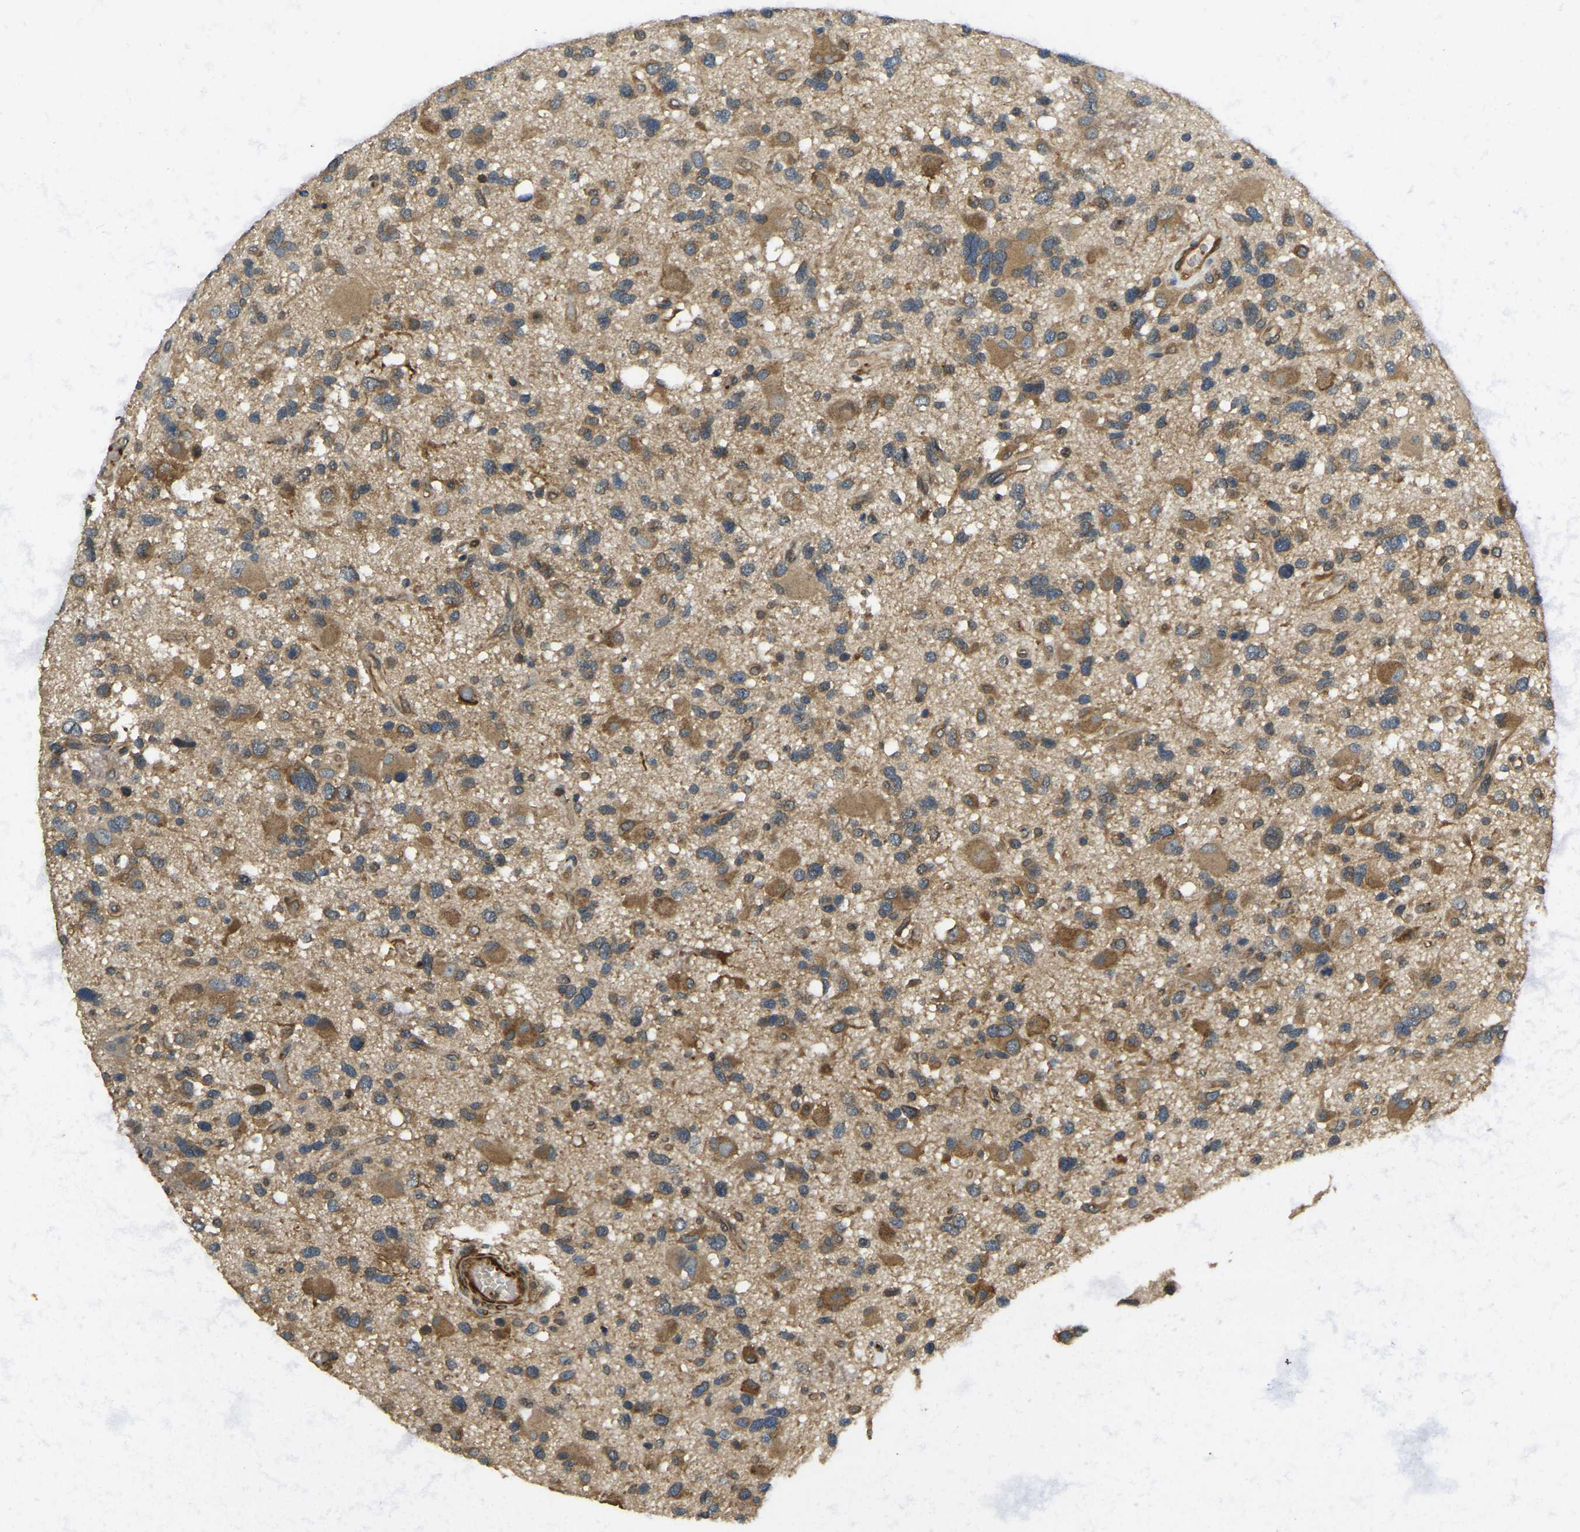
{"staining": {"intensity": "moderate", "quantity": "25%-75%", "location": "cytoplasmic/membranous"}, "tissue": "glioma", "cell_type": "Tumor cells", "image_type": "cancer", "snomed": [{"axis": "morphology", "description": "Glioma, malignant, High grade"}, {"axis": "topography", "description": "Brain"}], "caption": "High-power microscopy captured an immunohistochemistry (IHC) image of high-grade glioma (malignant), revealing moderate cytoplasmic/membranous staining in approximately 25%-75% of tumor cells.", "gene": "ERGIC1", "patient": {"sex": "male", "age": 33}}